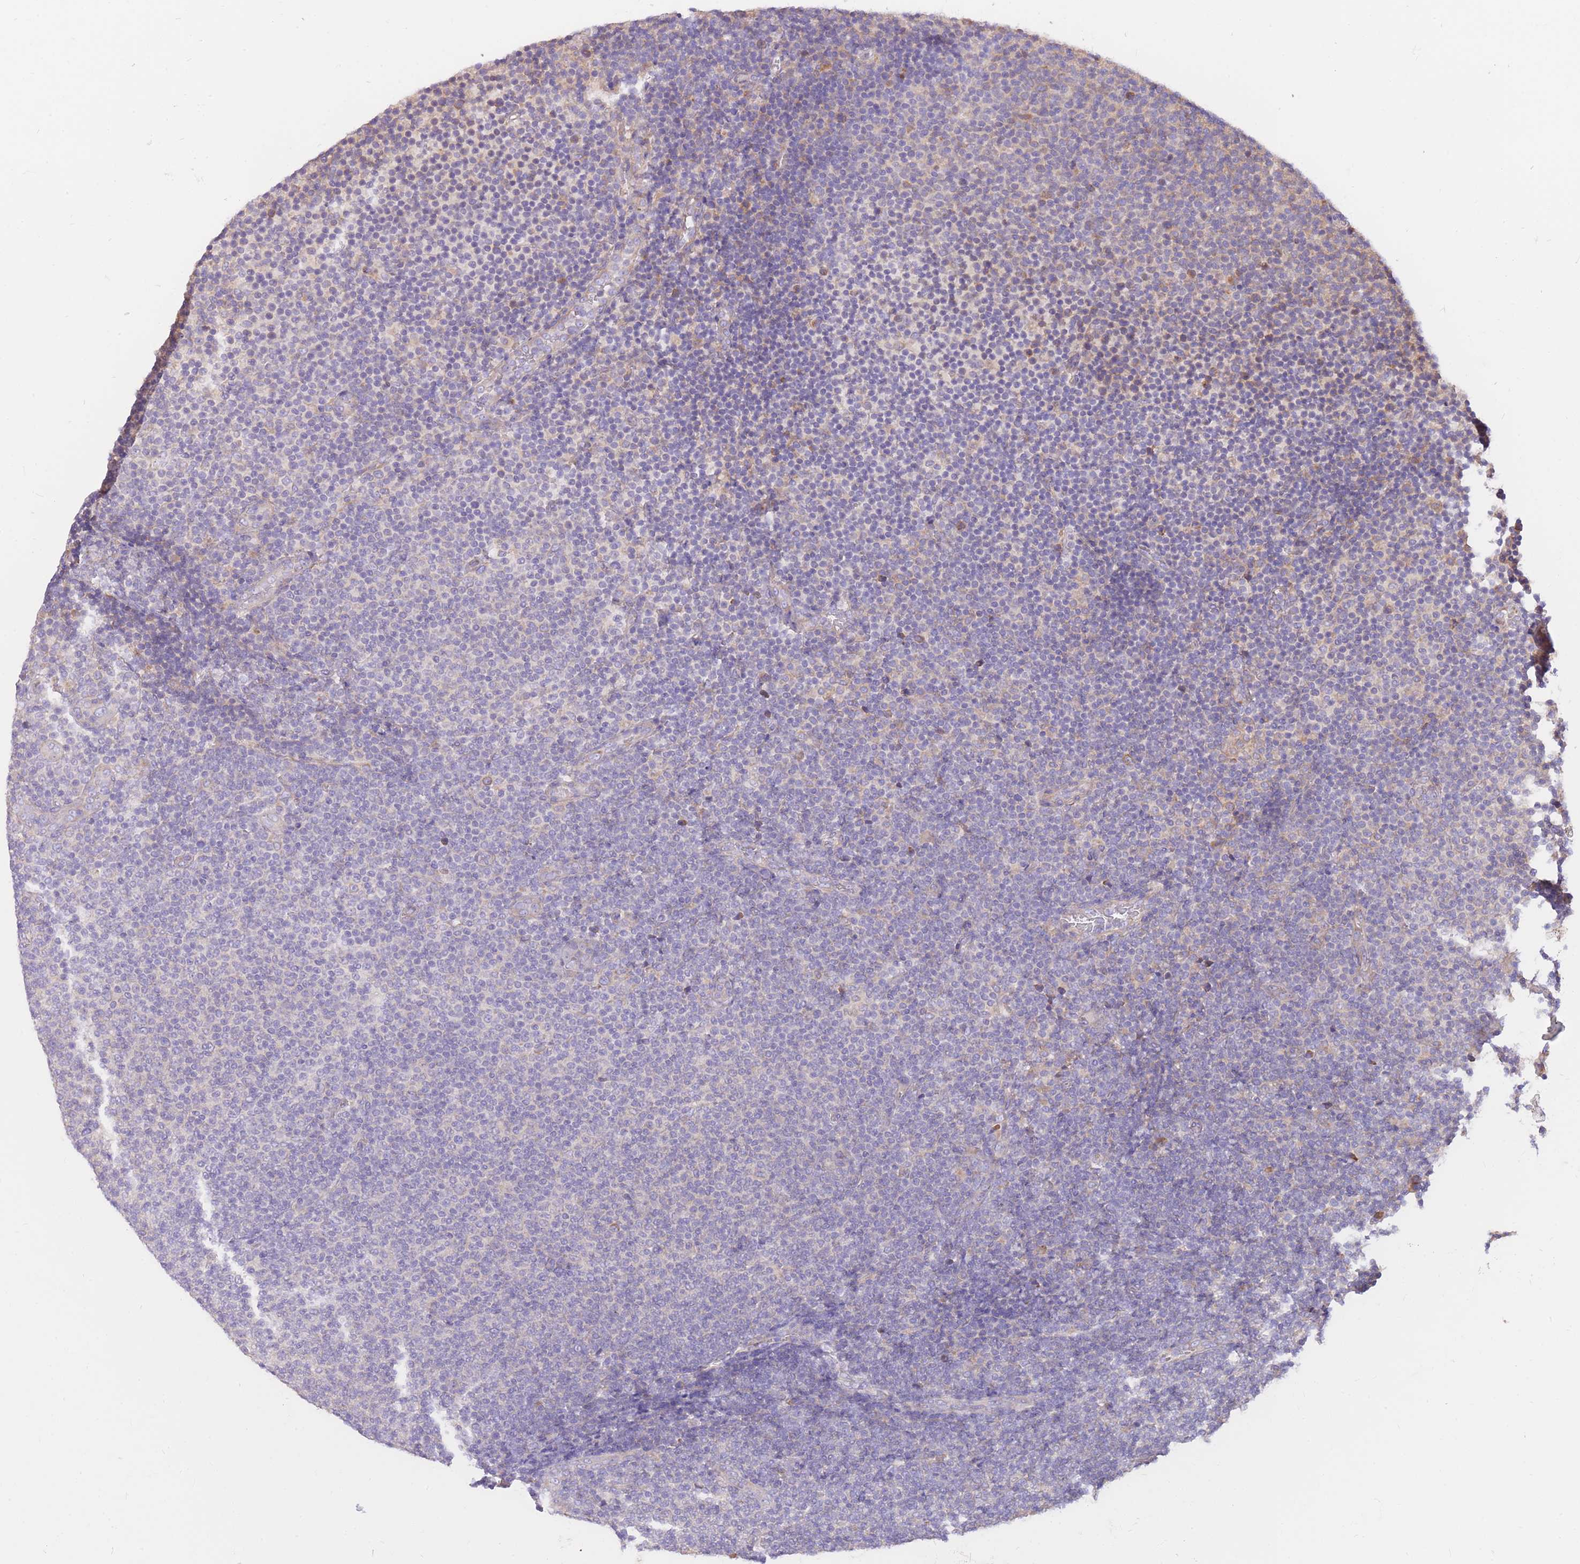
{"staining": {"intensity": "negative", "quantity": "none", "location": "none"}, "tissue": "lymphoma", "cell_type": "Tumor cells", "image_type": "cancer", "snomed": [{"axis": "morphology", "description": "Malignant lymphoma, non-Hodgkin's type, Low grade"}, {"axis": "topography", "description": "Lymph node"}], "caption": "Low-grade malignant lymphoma, non-Hodgkin's type was stained to show a protein in brown. There is no significant staining in tumor cells.", "gene": "GBP7", "patient": {"sex": "male", "age": 66}}